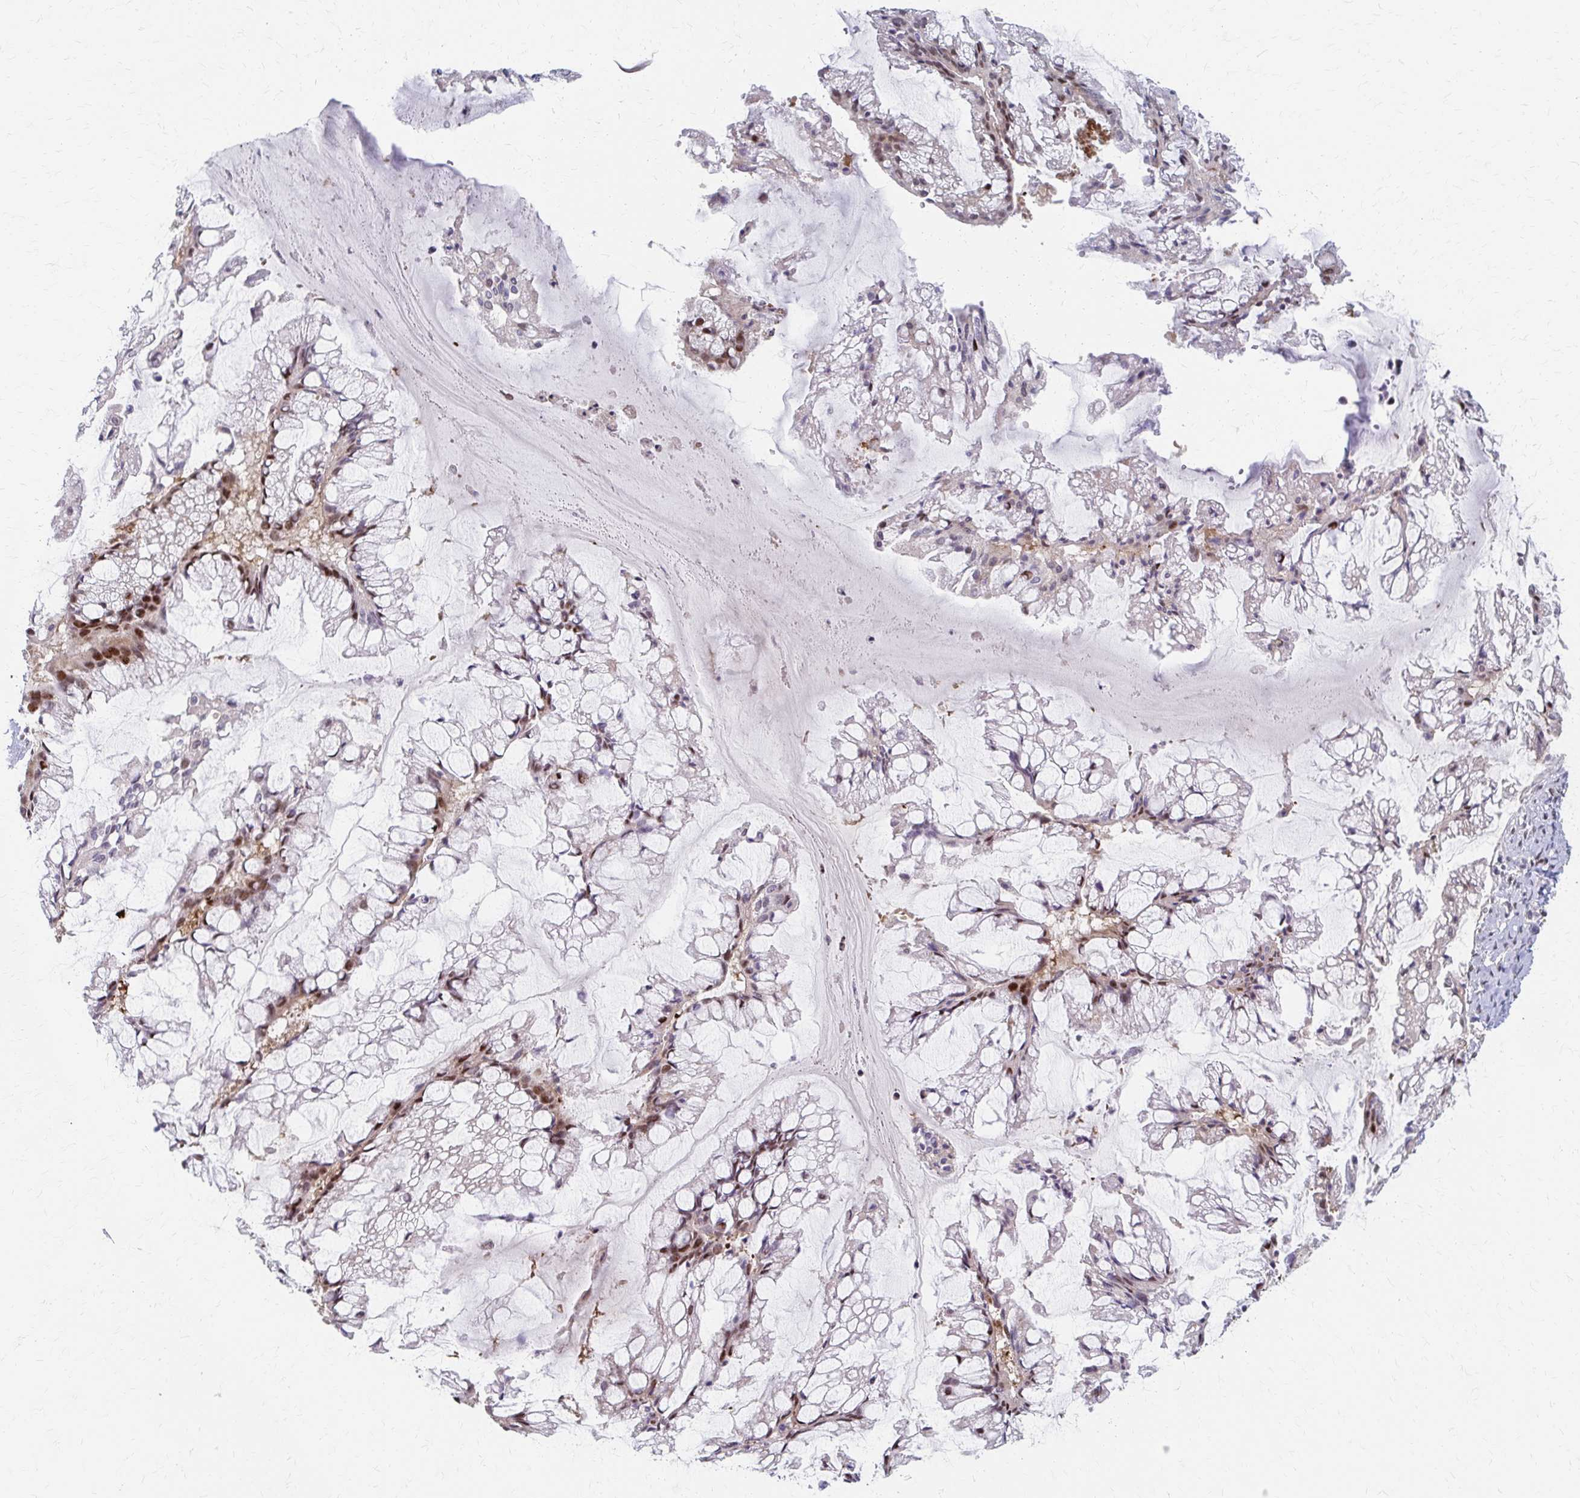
{"staining": {"intensity": "moderate", "quantity": "25%-75%", "location": "nuclear"}, "tissue": "ovarian cancer", "cell_type": "Tumor cells", "image_type": "cancer", "snomed": [{"axis": "morphology", "description": "Cystadenocarcinoma, mucinous, NOS"}, {"axis": "topography", "description": "Ovary"}], "caption": "Protein staining exhibits moderate nuclear staining in approximately 25%-75% of tumor cells in ovarian cancer.", "gene": "PSMD7", "patient": {"sex": "female", "age": 73}}